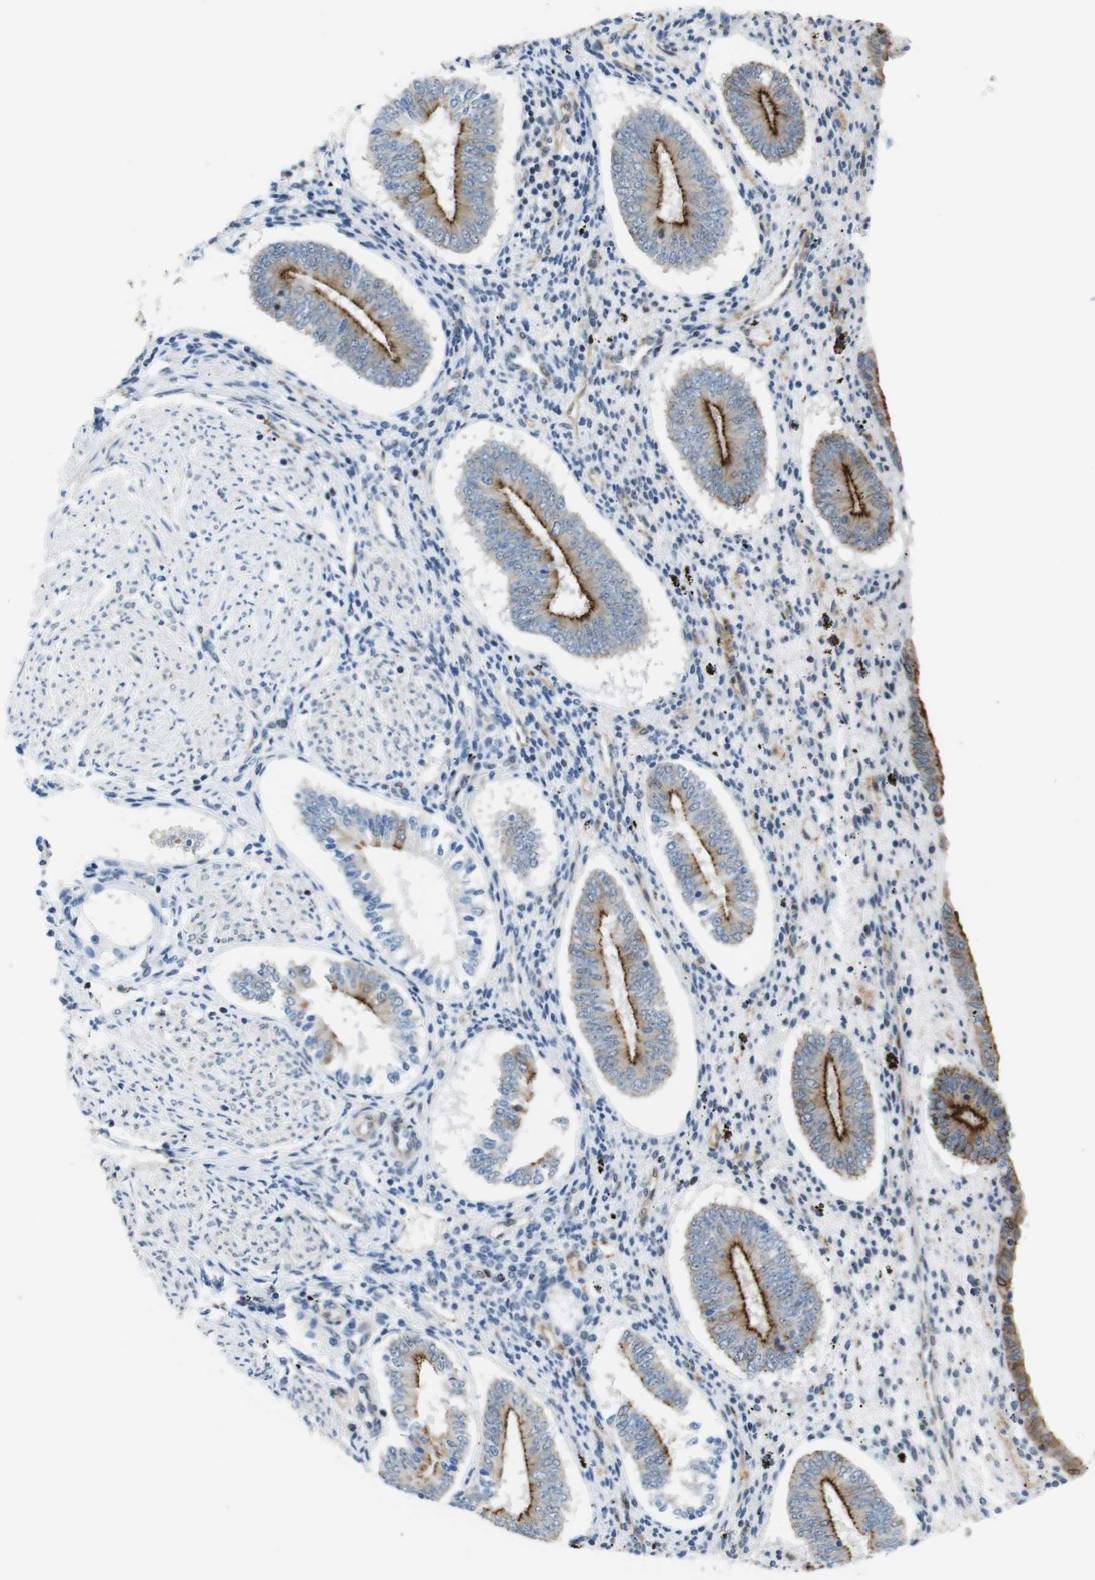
{"staining": {"intensity": "negative", "quantity": "none", "location": "none"}, "tissue": "endometrium", "cell_type": "Cells in endometrial stroma", "image_type": "normal", "snomed": [{"axis": "morphology", "description": "Normal tissue, NOS"}, {"axis": "topography", "description": "Endometrium"}], "caption": "Endometrium was stained to show a protein in brown. There is no significant staining in cells in endometrial stroma. Nuclei are stained in blue.", "gene": "TJP3", "patient": {"sex": "female", "age": 42}}